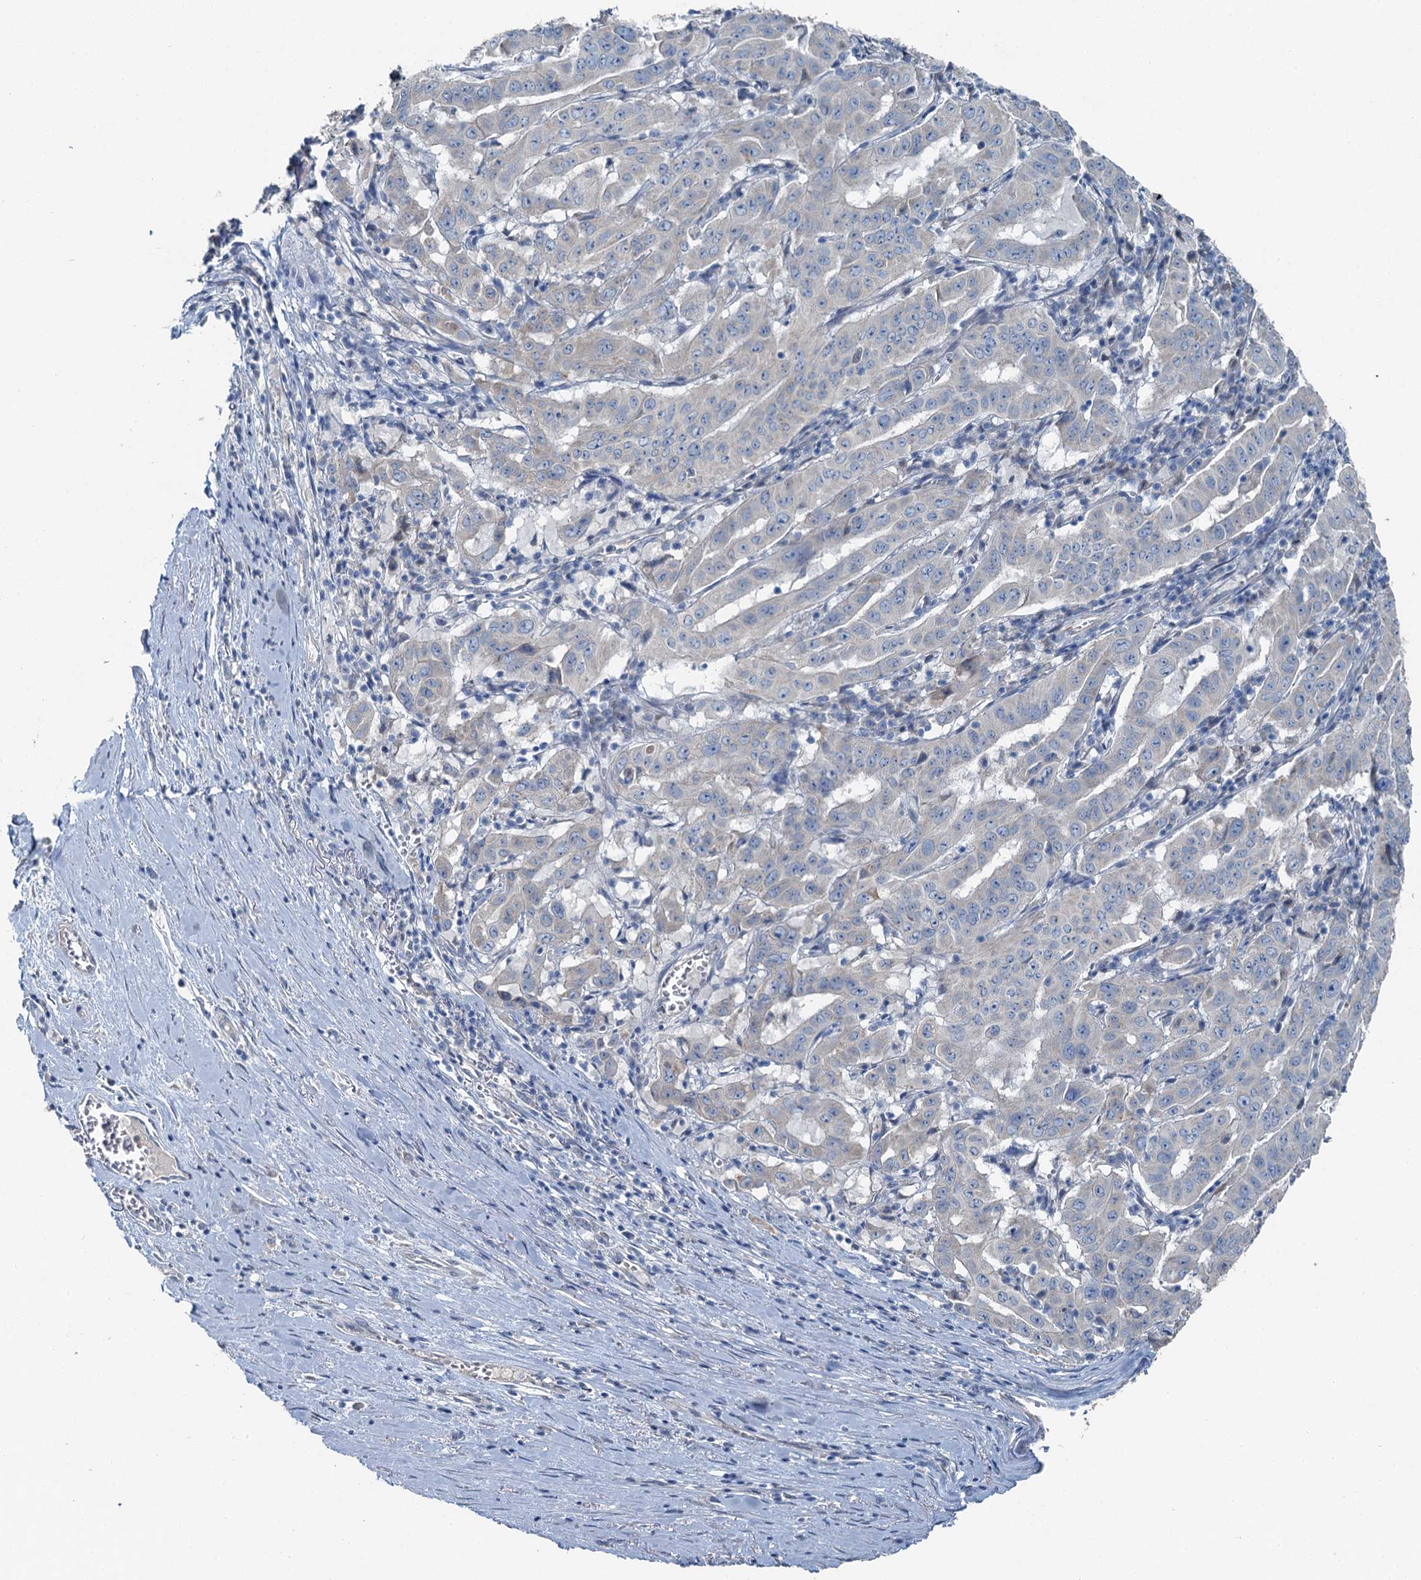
{"staining": {"intensity": "negative", "quantity": "none", "location": "none"}, "tissue": "pancreatic cancer", "cell_type": "Tumor cells", "image_type": "cancer", "snomed": [{"axis": "morphology", "description": "Adenocarcinoma, NOS"}, {"axis": "topography", "description": "Pancreas"}], "caption": "This is an immunohistochemistry (IHC) histopathology image of pancreatic cancer (adenocarcinoma). There is no positivity in tumor cells.", "gene": "C6orf120", "patient": {"sex": "male", "age": 63}}